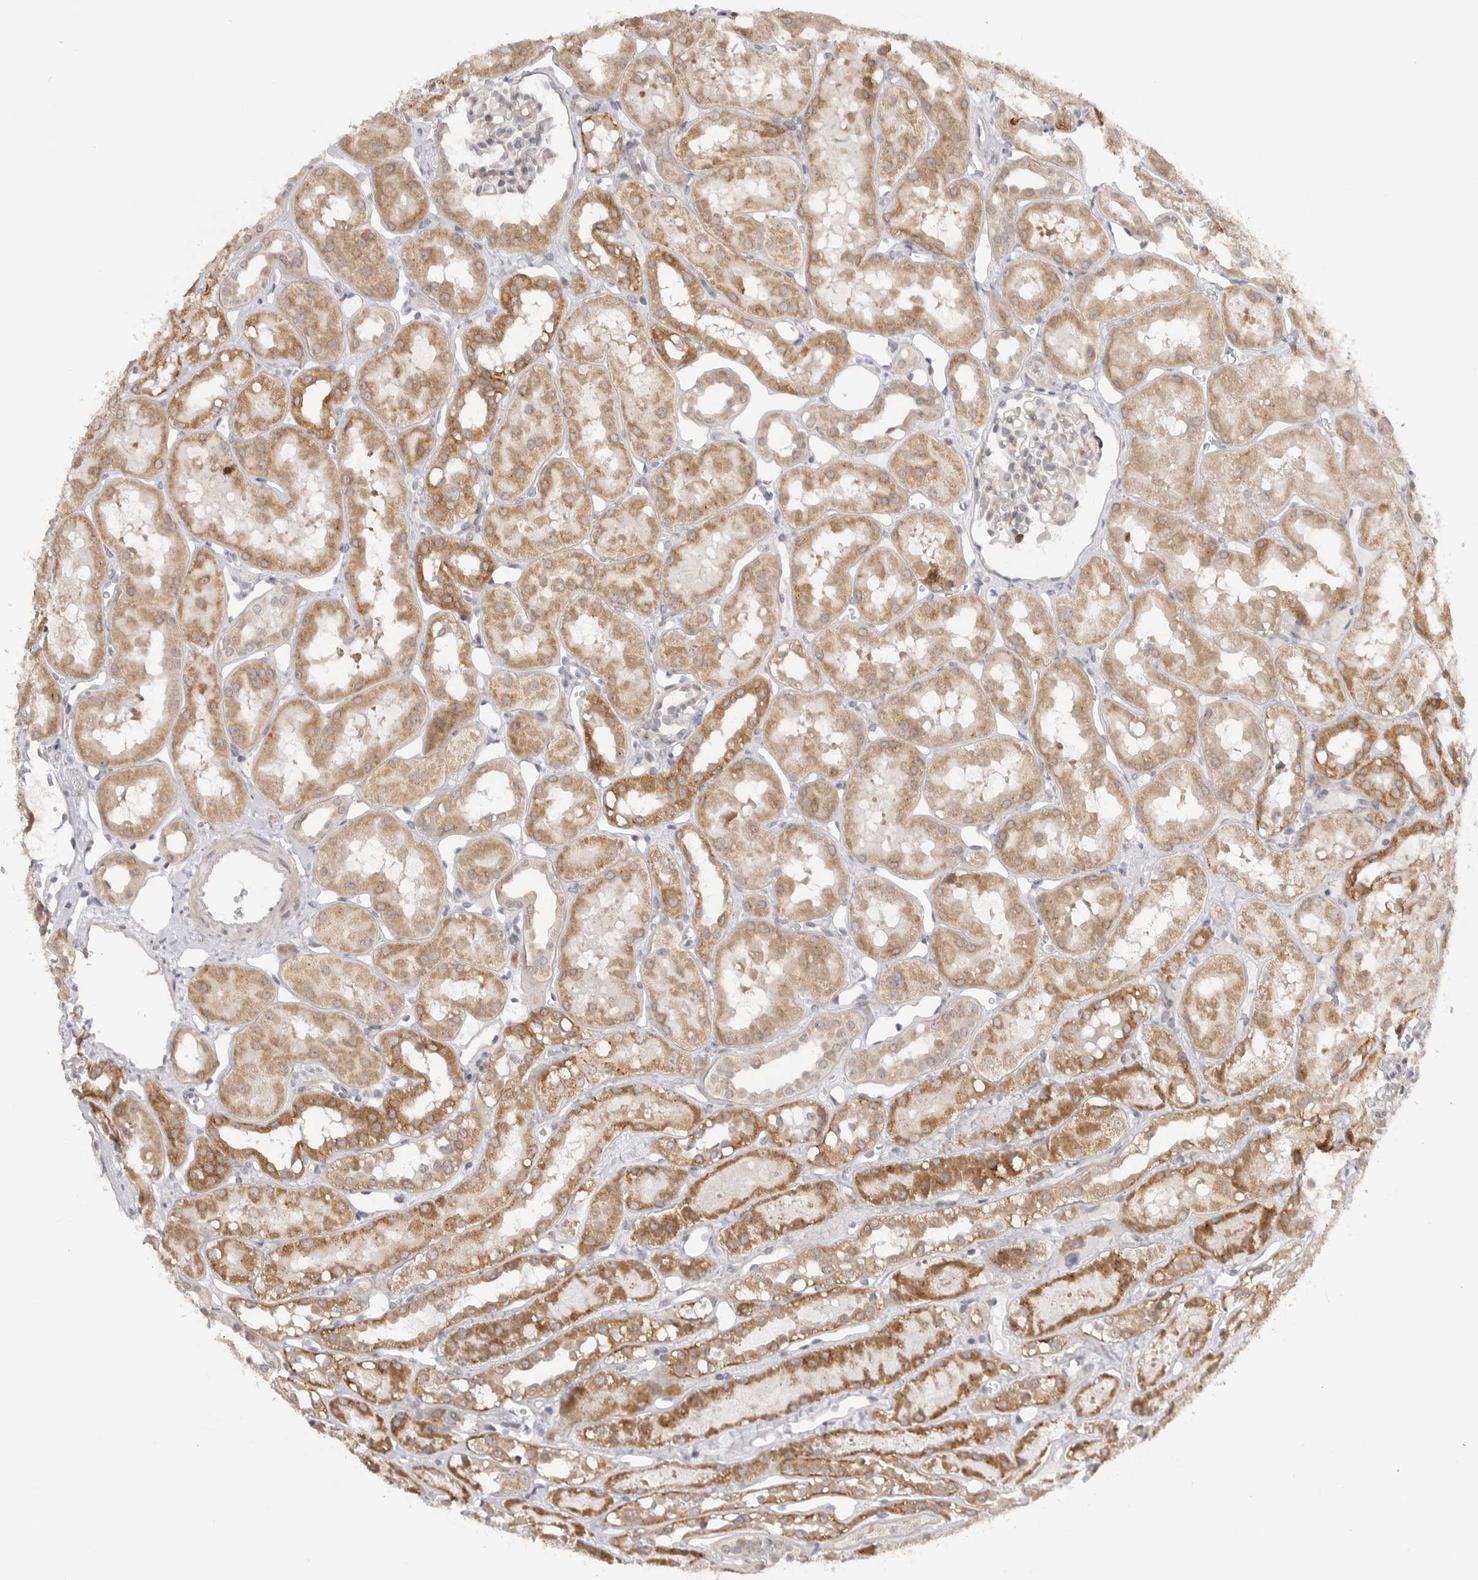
{"staining": {"intensity": "negative", "quantity": "none", "location": "none"}, "tissue": "kidney", "cell_type": "Cells in glomeruli", "image_type": "normal", "snomed": [{"axis": "morphology", "description": "Normal tissue, NOS"}, {"axis": "topography", "description": "Kidney"}], "caption": "Immunohistochemical staining of normal kidney exhibits no significant positivity in cells in glomeruli. (Stains: DAB (3,3'-diaminobenzidine) IHC with hematoxylin counter stain, Microscopy: brightfield microscopy at high magnification).", "gene": "GGT6", "patient": {"sex": "male", "age": 16}}